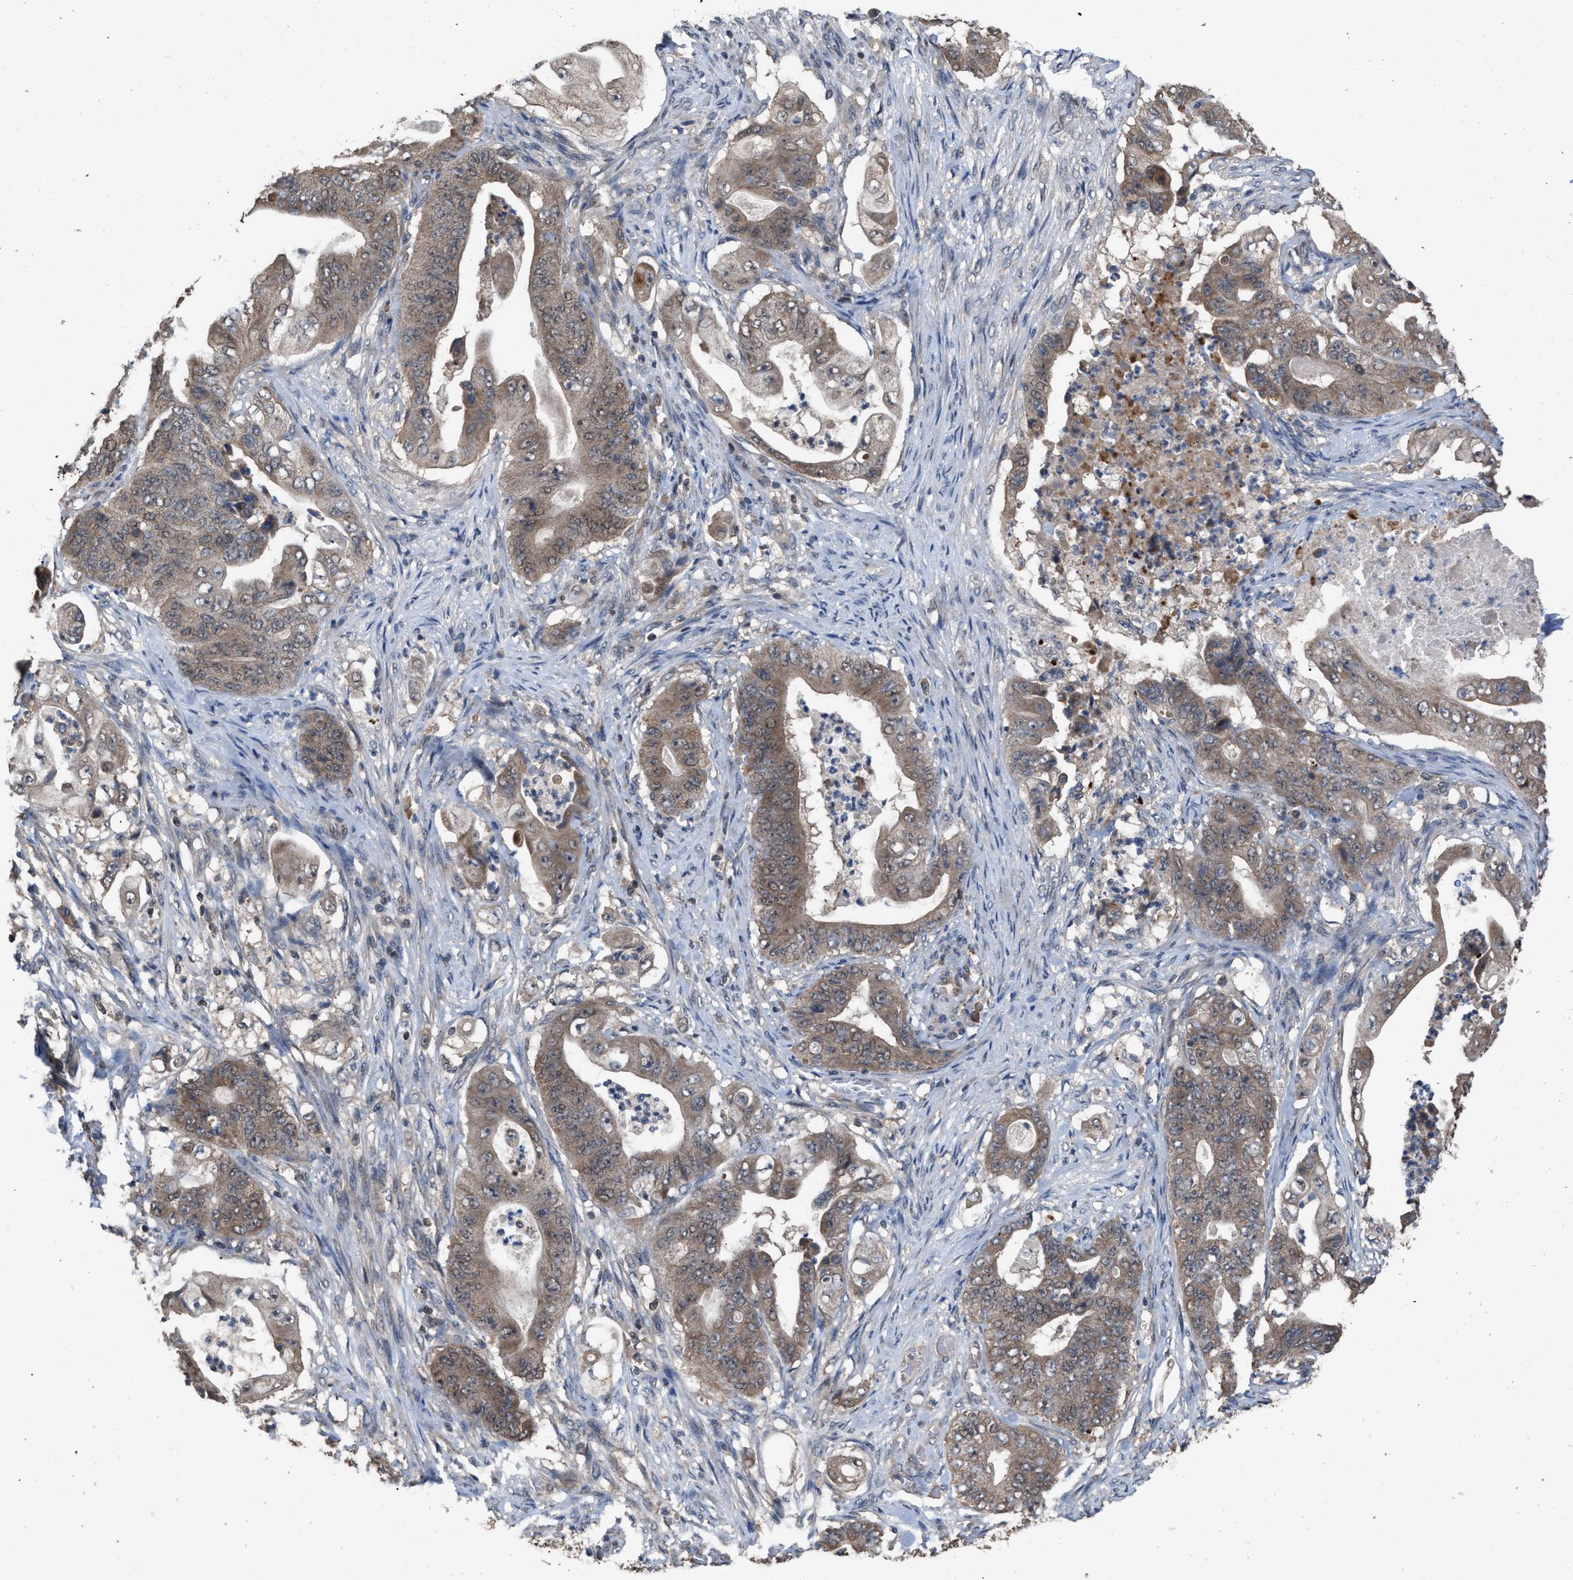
{"staining": {"intensity": "weak", "quantity": ">75%", "location": "cytoplasmic/membranous"}, "tissue": "stomach cancer", "cell_type": "Tumor cells", "image_type": "cancer", "snomed": [{"axis": "morphology", "description": "Adenocarcinoma, NOS"}, {"axis": "topography", "description": "Stomach"}], "caption": "Protein staining of adenocarcinoma (stomach) tissue reveals weak cytoplasmic/membranous staining in approximately >75% of tumor cells. The staining is performed using DAB (3,3'-diaminobenzidine) brown chromogen to label protein expression. The nuclei are counter-stained blue using hematoxylin.", "gene": "C9orf78", "patient": {"sex": "female", "age": 73}}